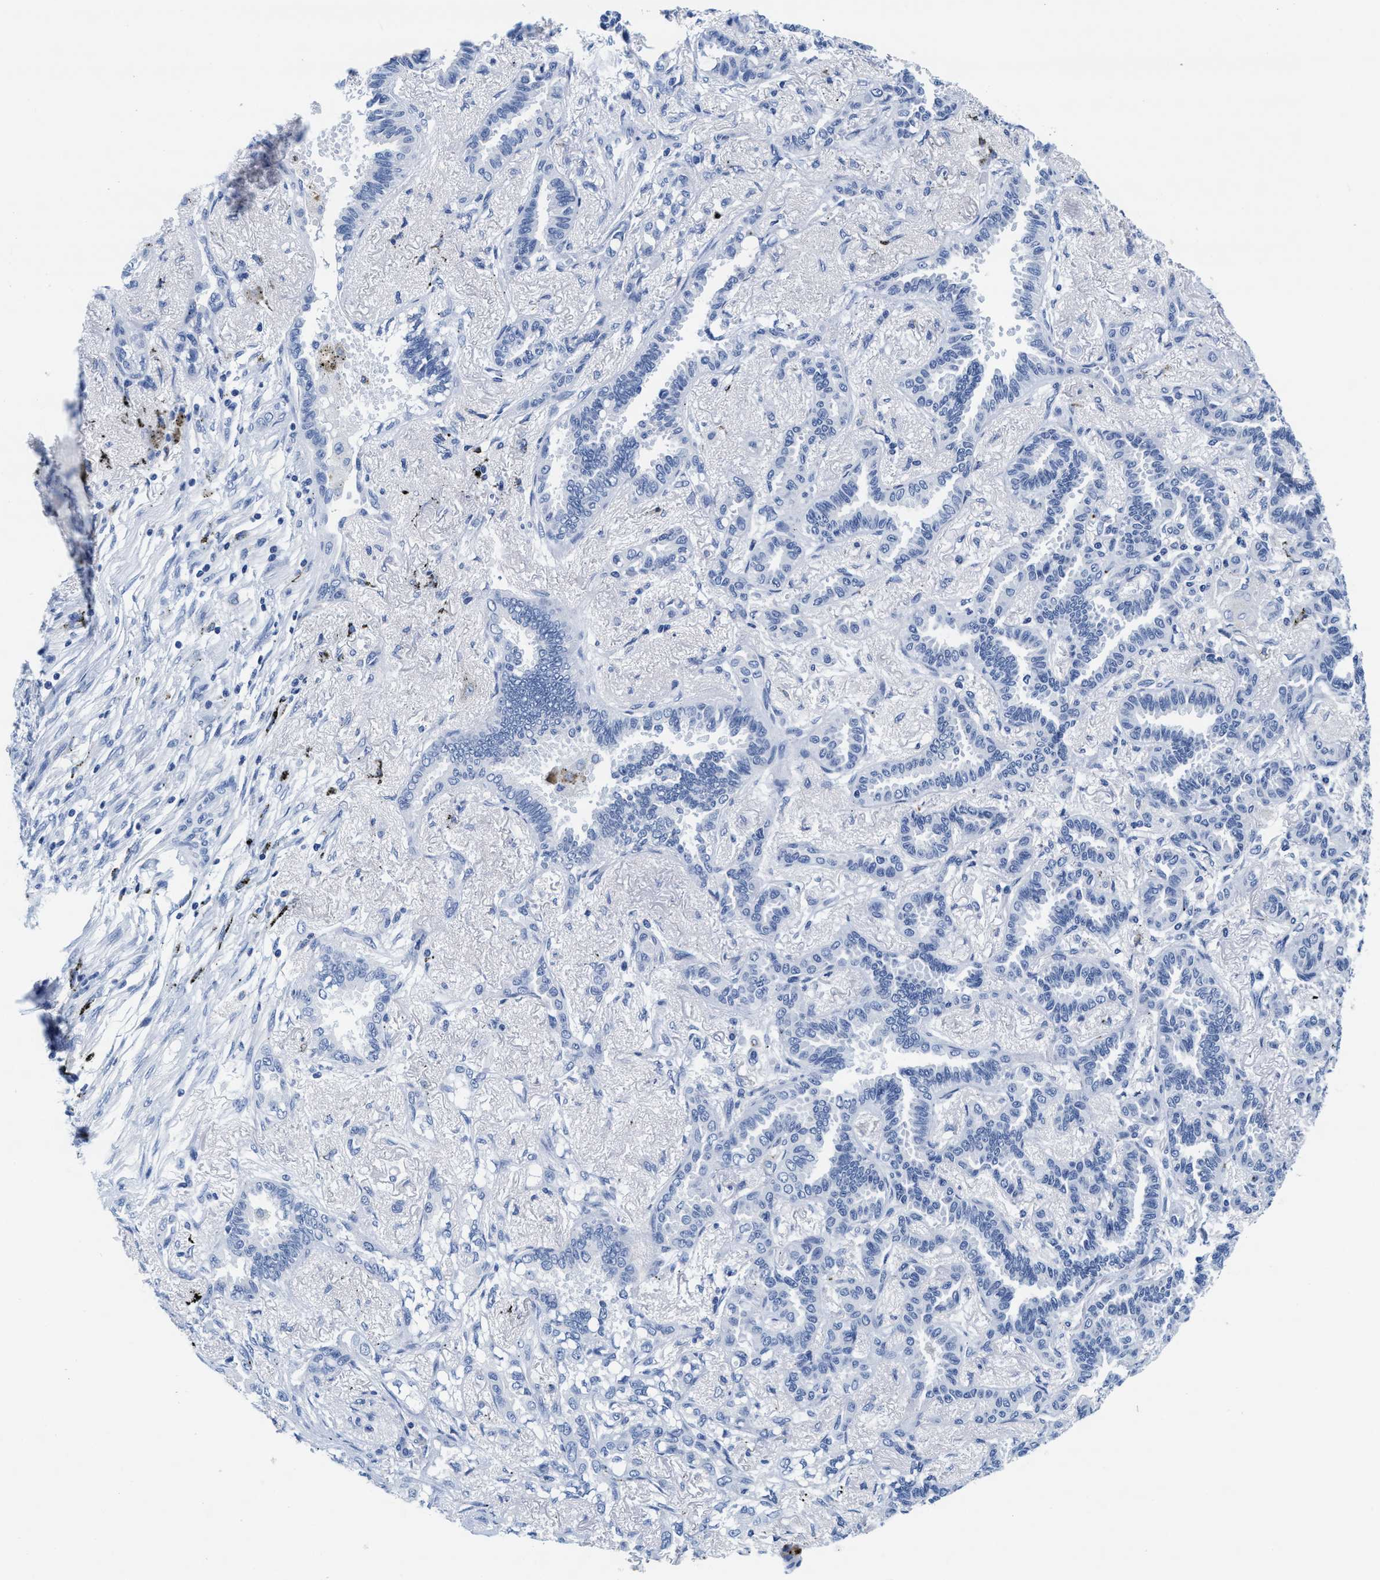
{"staining": {"intensity": "negative", "quantity": "none", "location": "none"}, "tissue": "lung cancer", "cell_type": "Tumor cells", "image_type": "cancer", "snomed": [{"axis": "morphology", "description": "Adenocarcinoma, NOS"}, {"axis": "topography", "description": "Lung"}], "caption": "Tumor cells show no significant protein expression in lung cancer (adenocarcinoma).", "gene": "TTC3", "patient": {"sex": "male", "age": 59}}